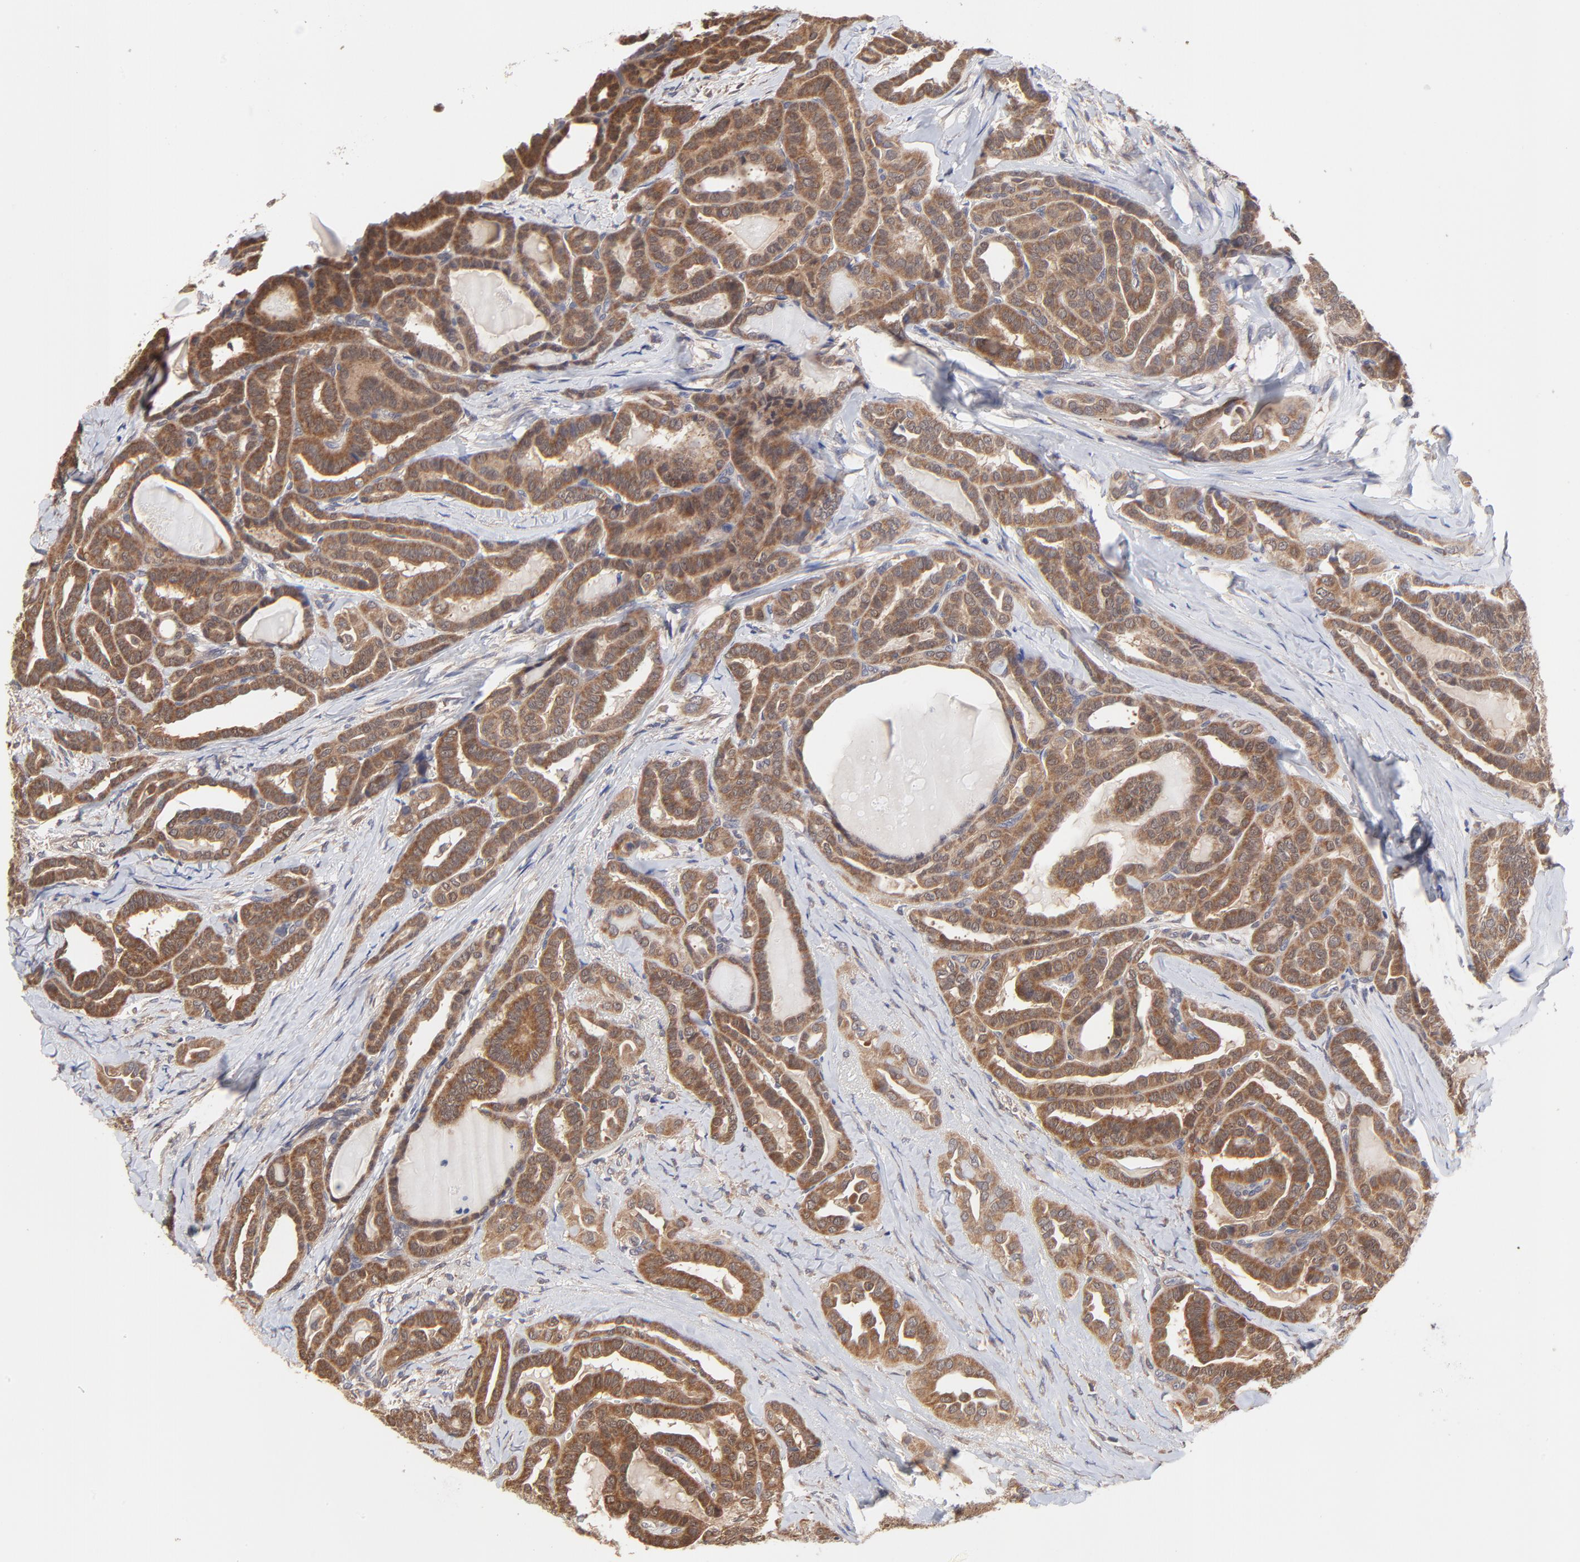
{"staining": {"intensity": "moderate", "quantity": ">75%", "location": "cytoplasmic/membranous"}, "tissue": "thyroid cancer", "cell_type": "Tumor cells", "image_type": "cancer", "snomed": [{"axis": "morphology", "description": "Carcinoma, NOS"}, {"axis": "topography", "description": "Thyroid gland"}], "caption": "Immunohistochemistry (DAB (3,3'-diaminobenzidine)) staining of human carcinoma (thyroid) reveals moderate cytoplasmic/membranous protein staining in about >75% of tumor cells.", "gene": "PCMT1", "patient": {"sex": "female", "age": 91}}